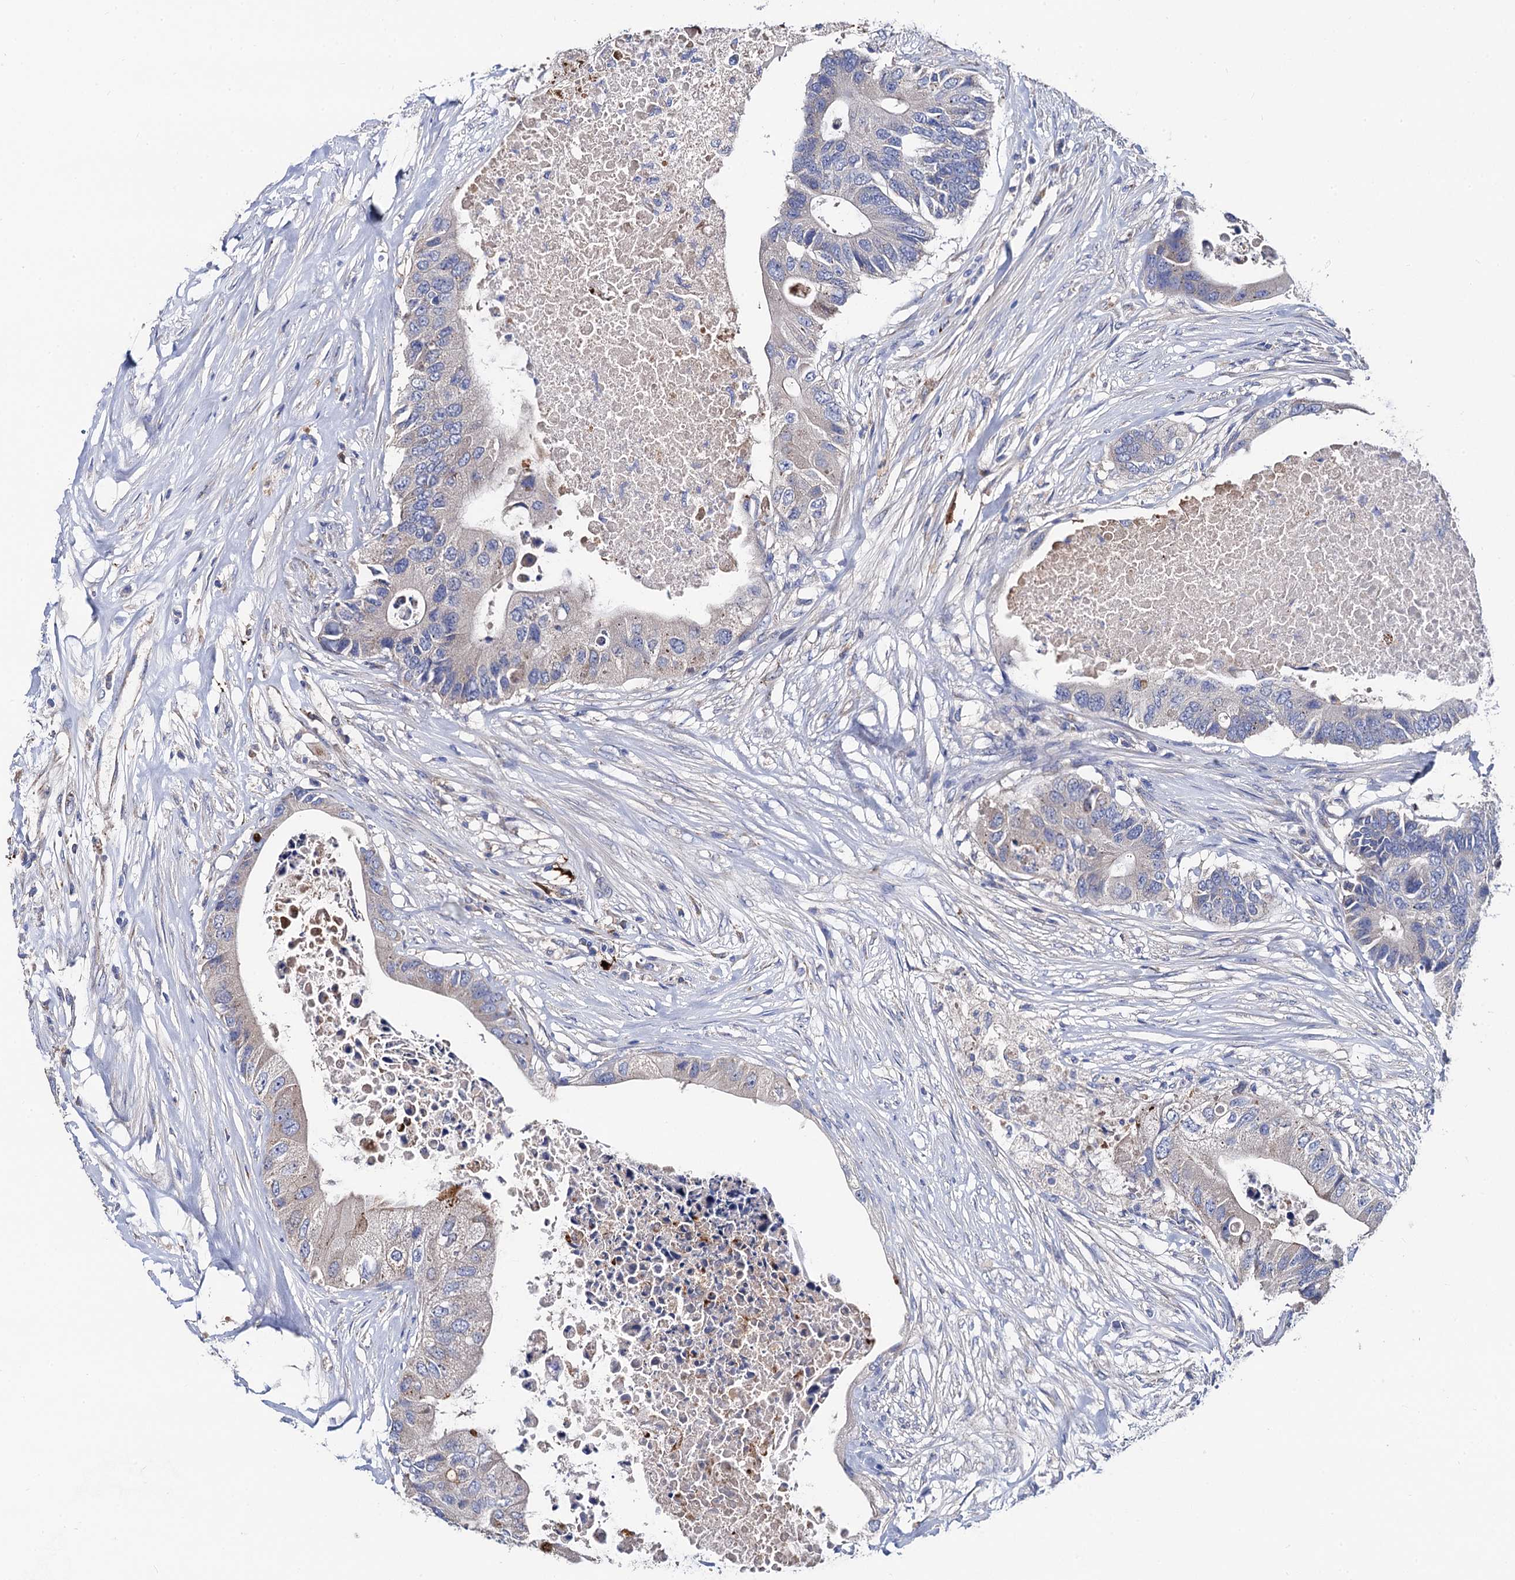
{"staining": {"intensity": "negative", "quantity": "none", "location": "none"}, "tissue": "colorectal cancer", "cell_type": "Tumor cells", "image_type": "cancer", "snomed": [{"axis": "morphology", "description": "Adenocarcinoma, NOS"}, {"axis": "topography", "description": "Colon"}], "caption": "An immunohistochemistry photomicrograph of colorectal cancer is shown. There is no staining in tumor cells of colorectal cancer.", "gene": "FREM3", "patient": {"sex": "male", "age": 71}}